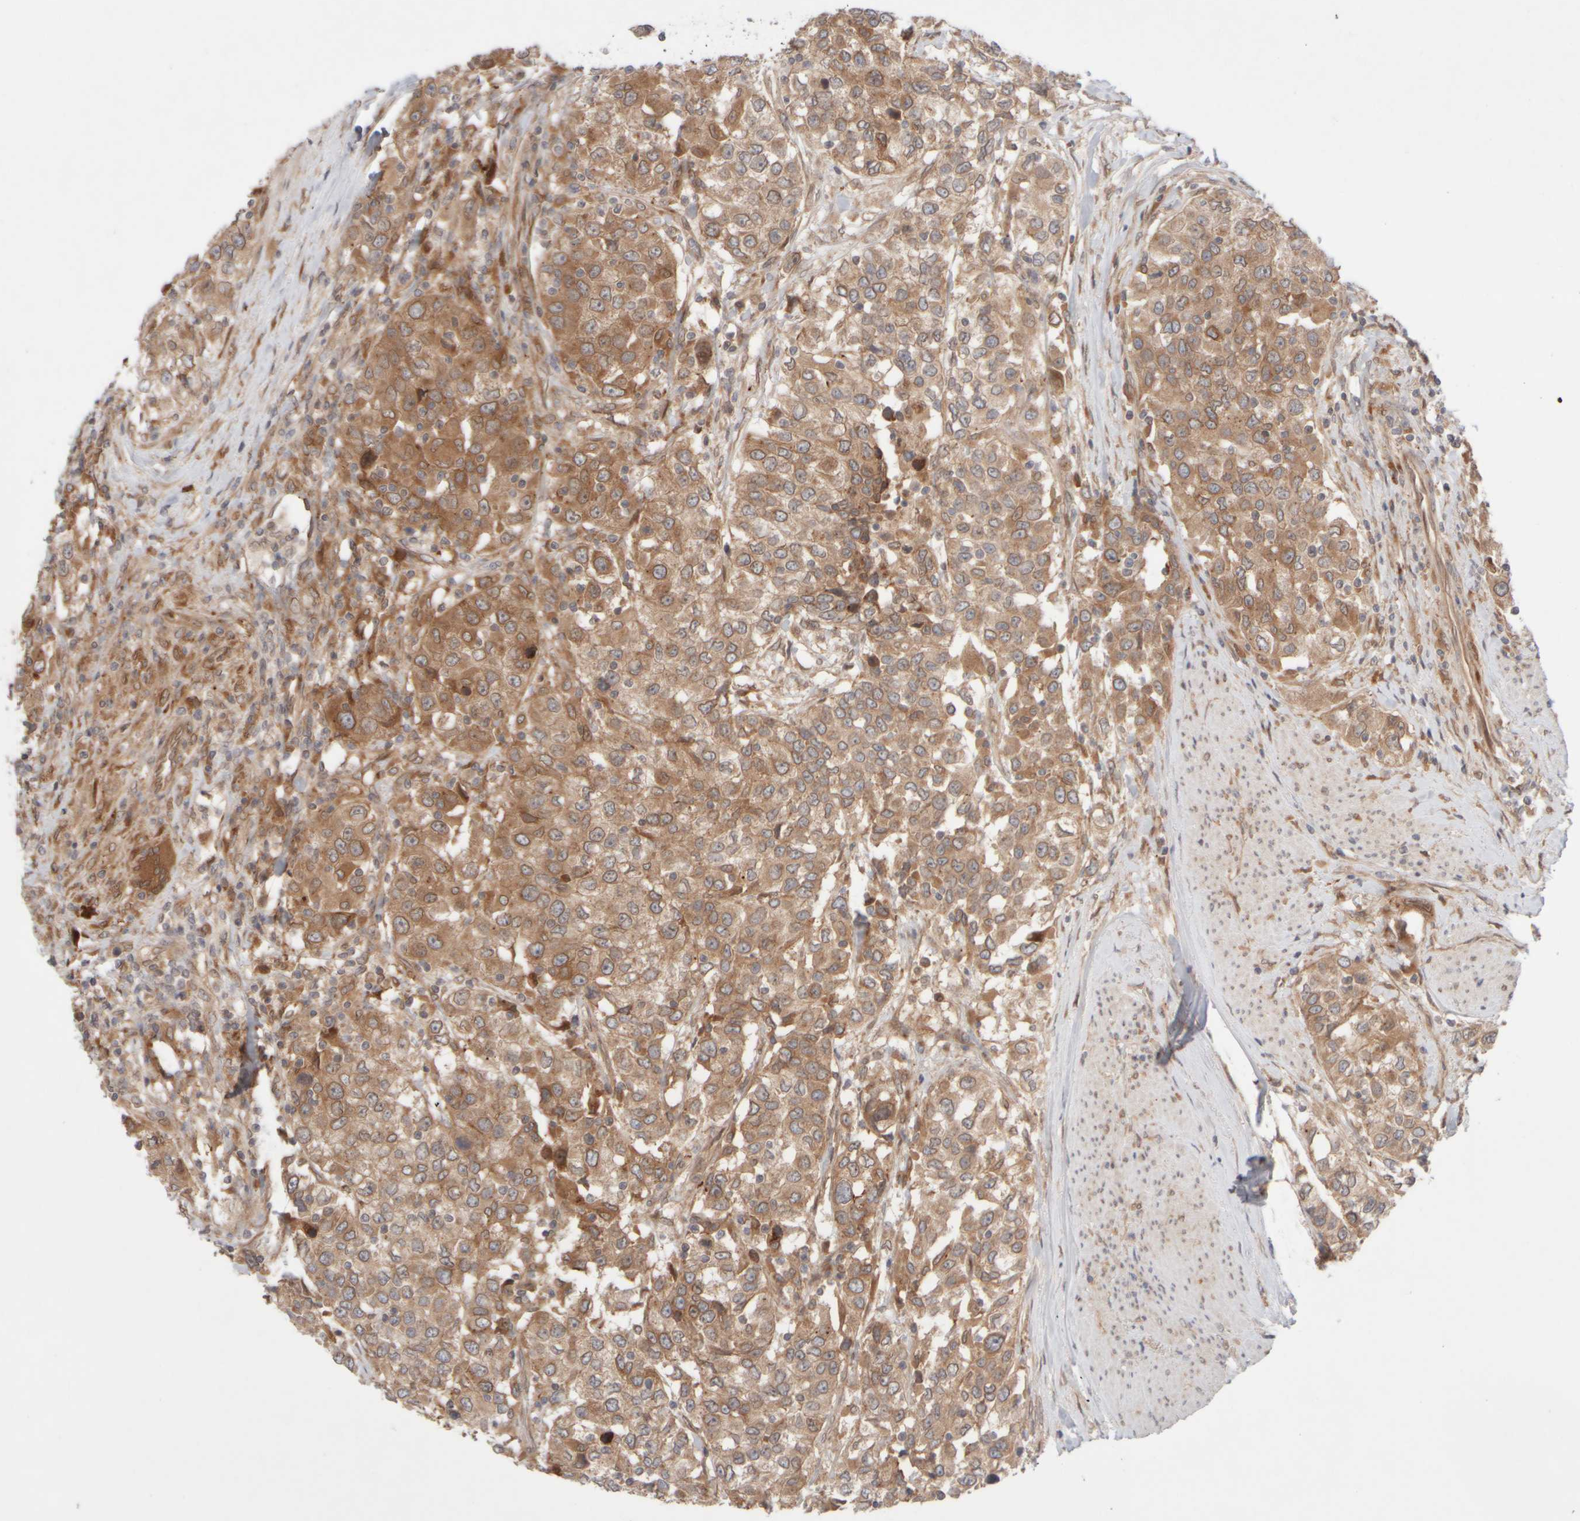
{"staining": {"intensity": "moderate", "quantity": ">75%", "location": "cytoplasmic/membranous"}, "tissue": "urothelial cancer", "cell_type": "Tumor cells", "image_type": "cancer", "snomed": [{"axis": "morphology", "description": "Urothelial carcinoma, High grade"}, {"axis": "topography", "description": "Urinary bladder"}], "caption": "High-grade urothelial carcinoma was stained to show a protein in brown. There is medium levels of moderate cytoplasmic/membranous positivity in about >75% of tumor cells. (Stains: DAB (3,3'-diaminobenzidine) in brown, nuclei in blue, Microscopy: brightfield microscopy at high magnification).", "gene": "GCN1", "patient": {"sex": "female", "age": 80}}